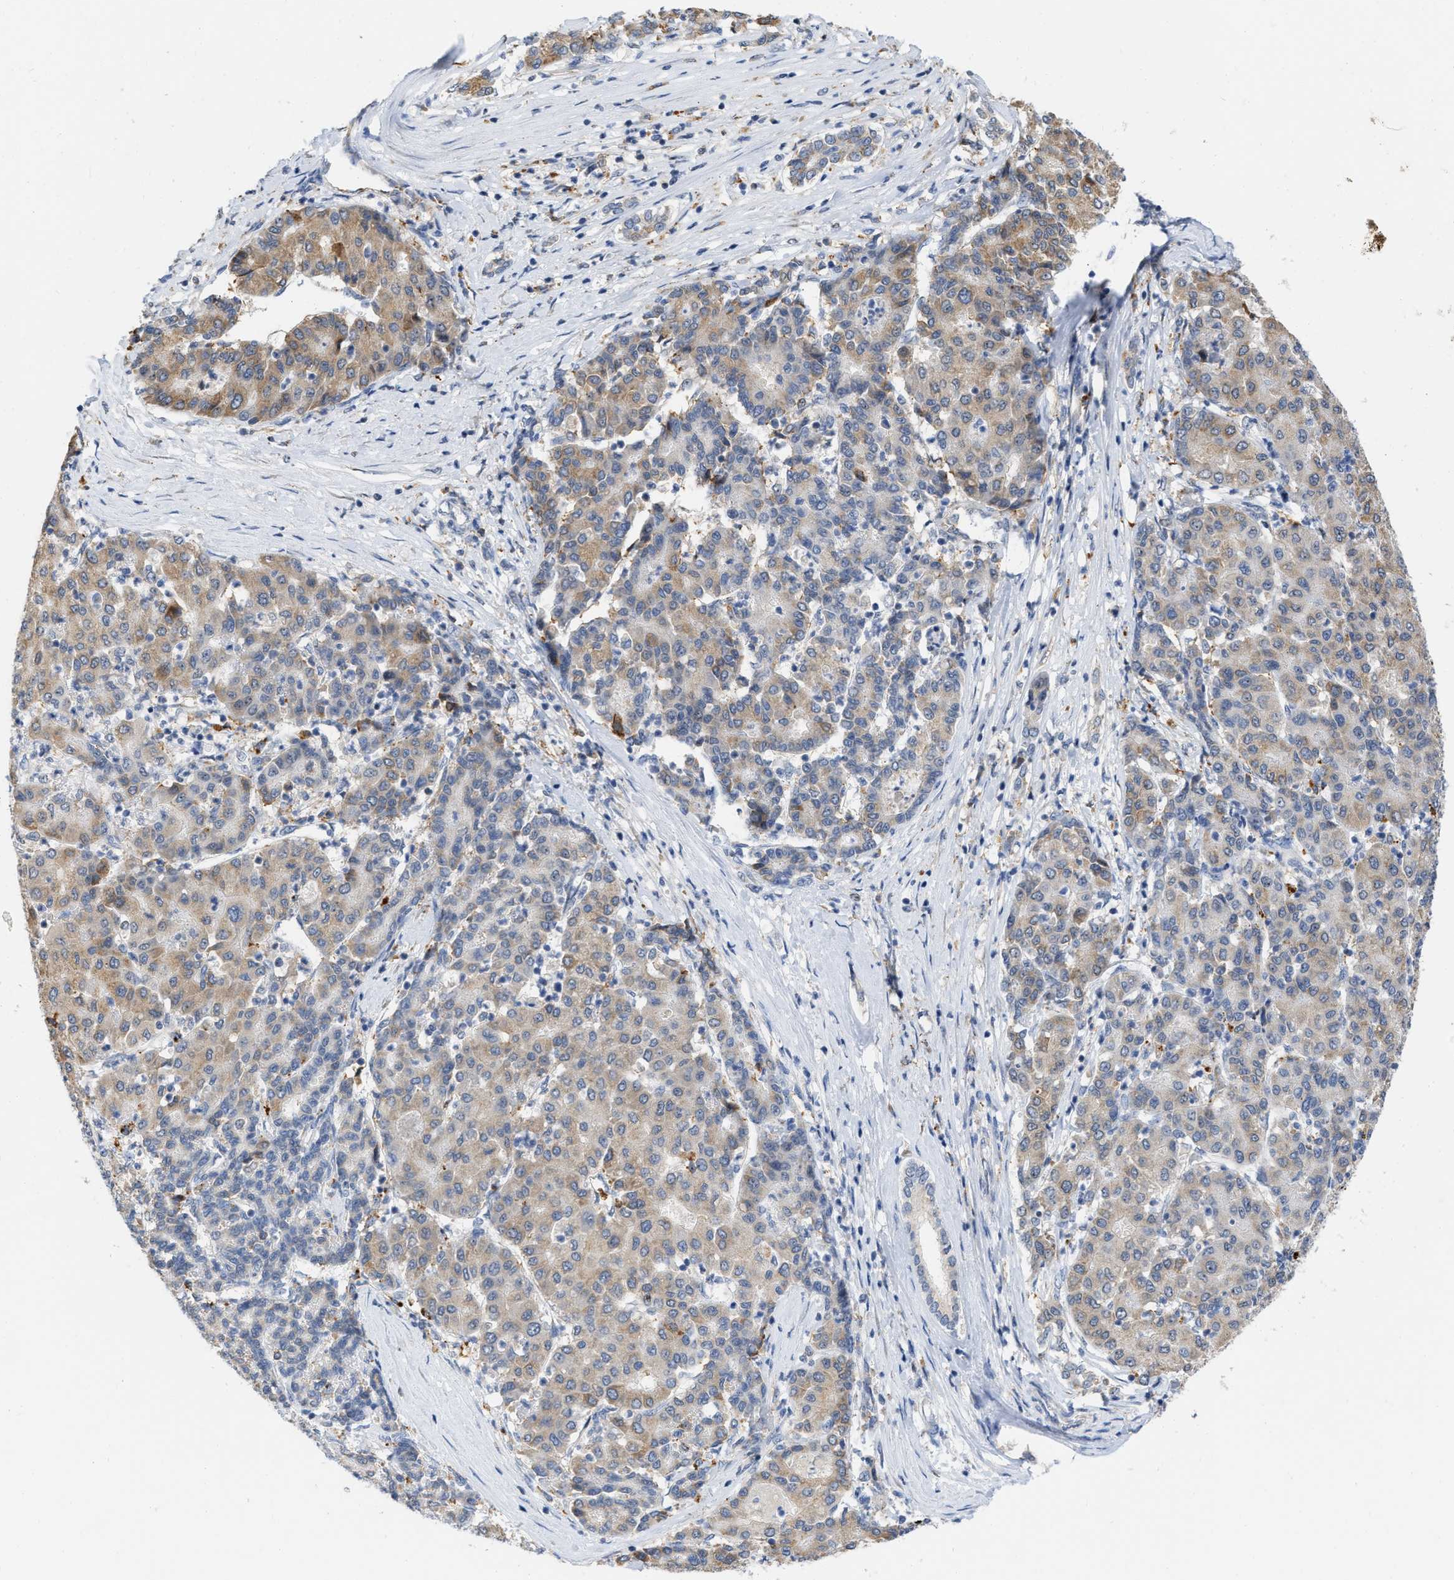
{"staining": {"intensity": "weak", "quantity": ">75%", "location": "cytoplasmic/membranous"}, "tissue": "liver cancer", "cell_type": "Tumor cells", "image_type": "cancer", "snomed": [{"axis": "morphology", "description": "Carcinoma, Hepatocellular, NOS"}, {"axis": "topography", "description": "Liver"}], "caption": "Approximately >75% of tumor cells in liver cancer (hepatocellular carcinoma) demonstrate weak cytoplasmic/membranous protein positivity as visualized by brown immunohistochemical staining.", "gene": "ELAC2", "patient": {"sex": "male", "age": 65}}